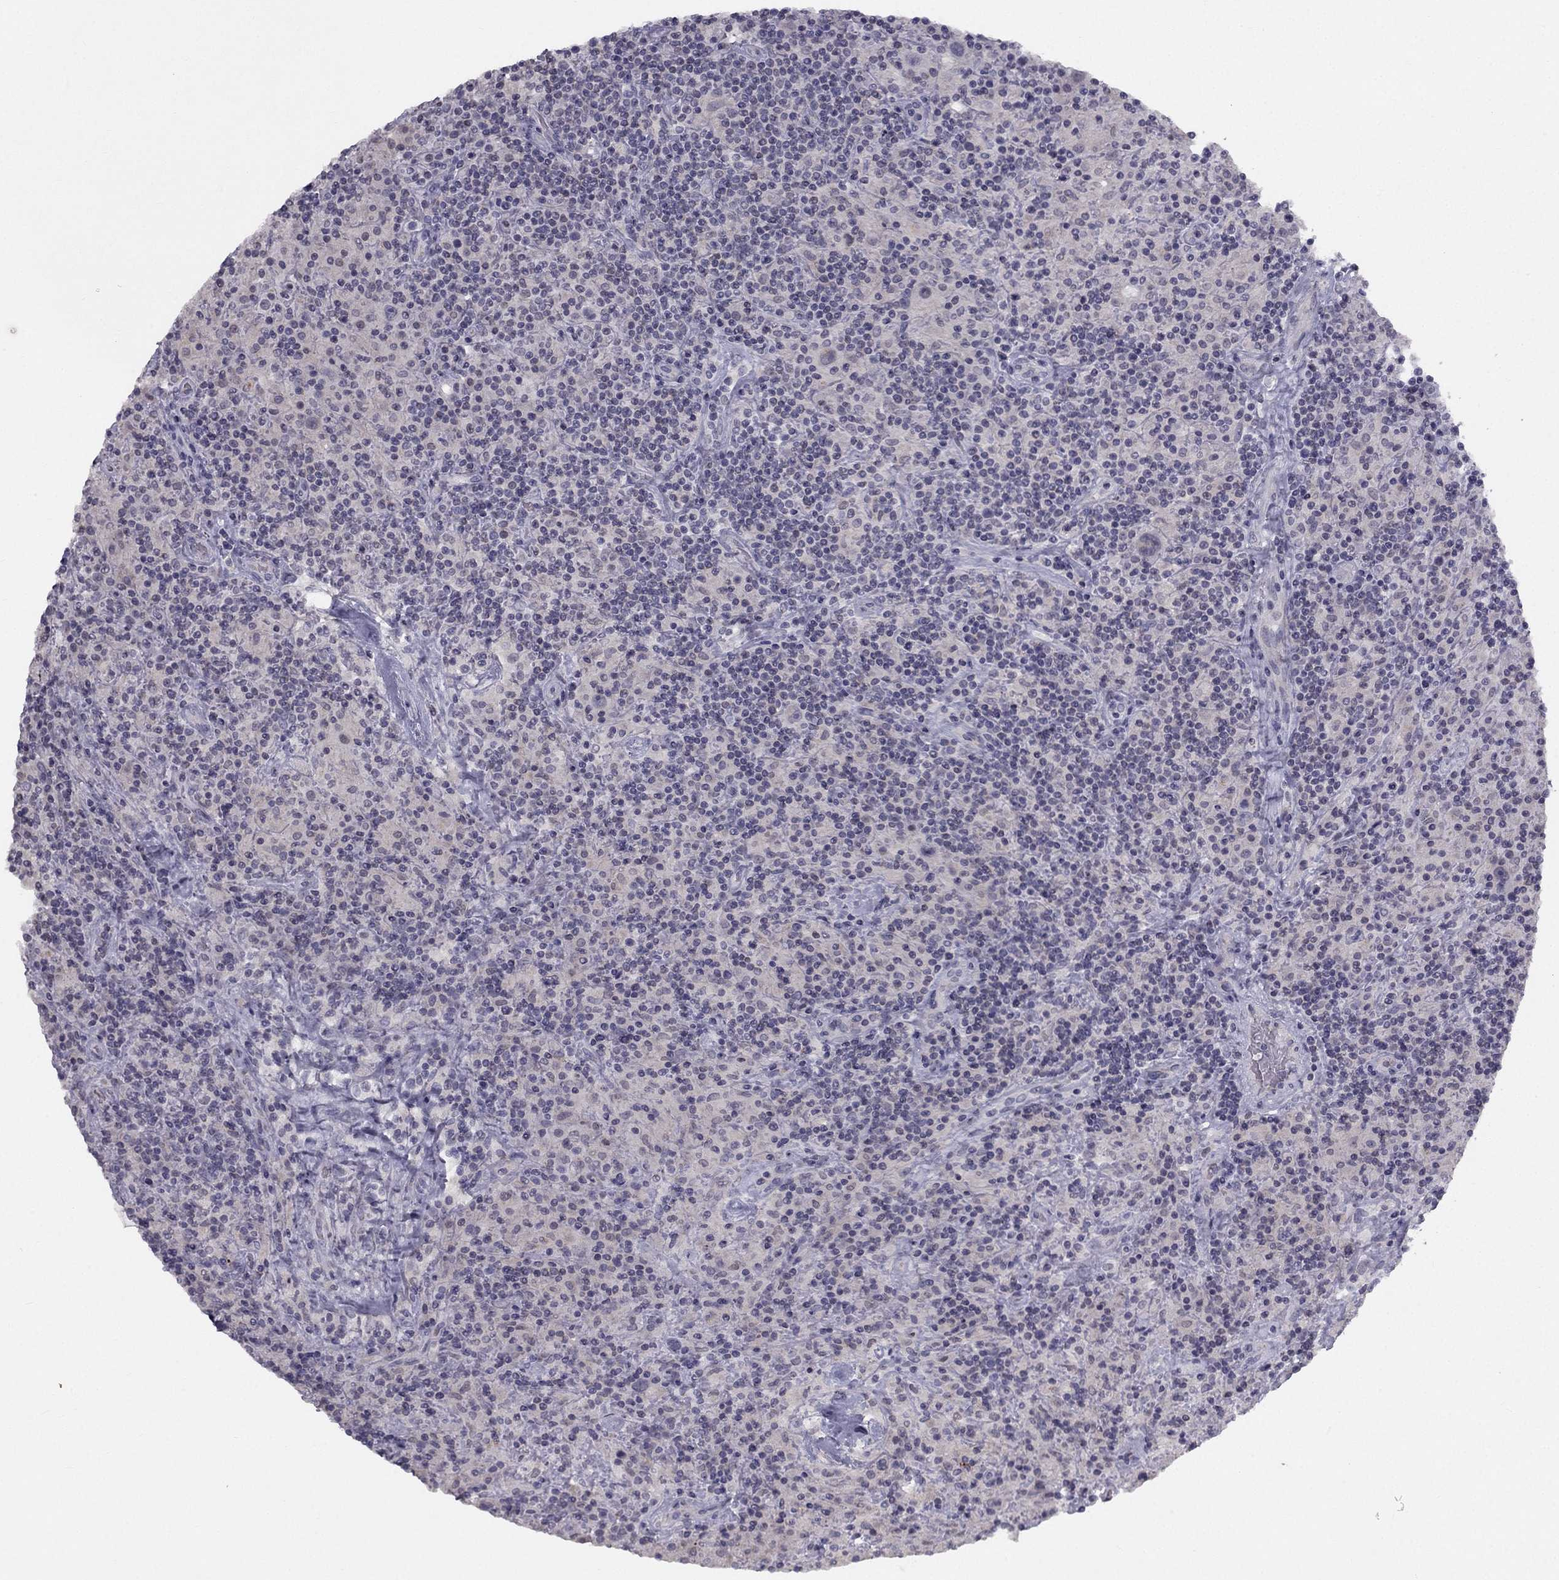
{"staining": {"intensity": "negative", "quantity": "none", "location": "none"}, "tissue": "lymphoma", "cell_type": "Tumor cells", "image_type": "cancer", "snomed": [{"axis": "morphology", "description": "Hodgkin's disease, NOS"}, {"axis": "topography", "description": "Lymph node"}], "caption": "Immunohistochemical staining of human lymphoma shows no significant positivity in tumor cells. (DAB immunohistochemistry visualized using brightfield microscopy, high magnification).", "gene": "TRPS1", "patient": {"sex": "male", "age": 70}}